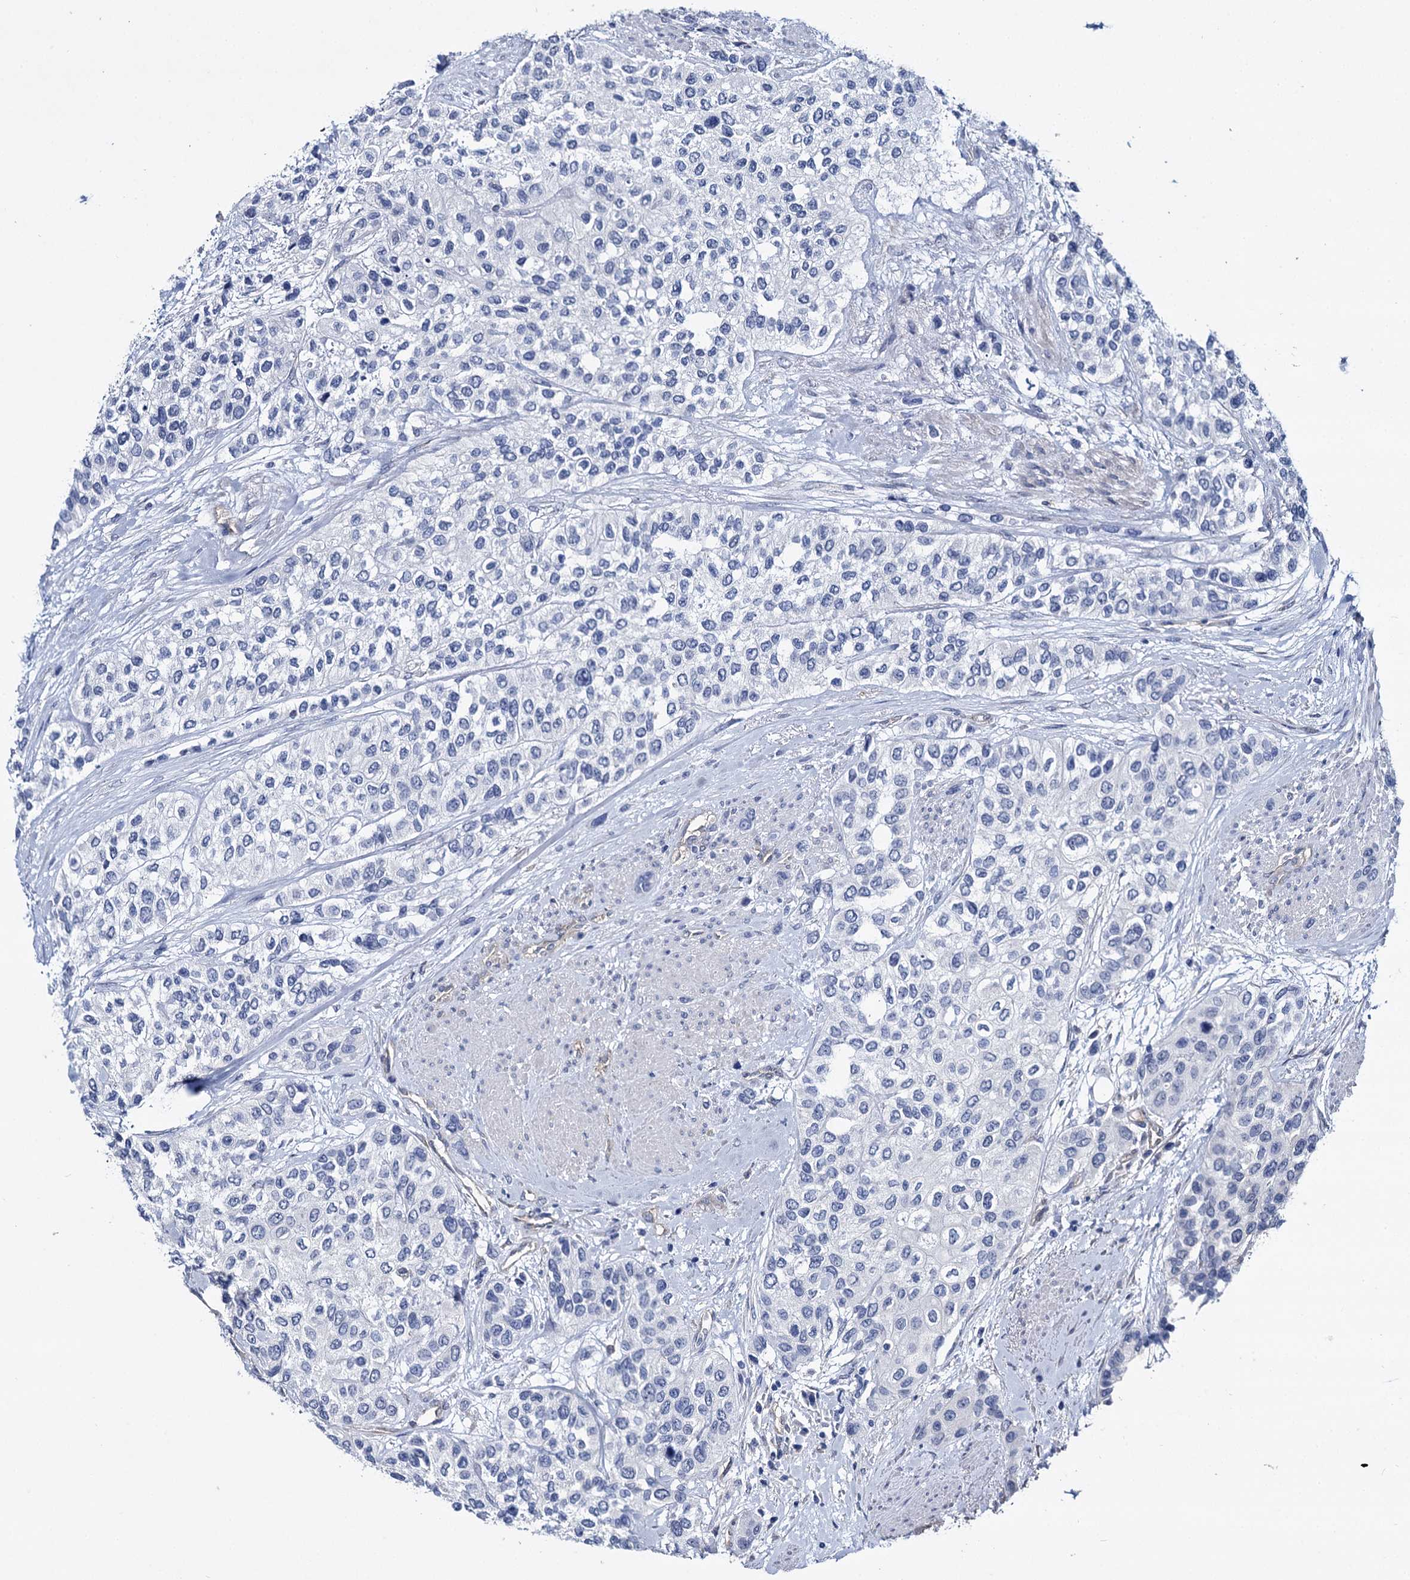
{"staining": {"intensity": "negative", "quantity": "none", "location": "none"}, "tissue": "urothelial cancer", "cell_type": "Tumor cells", "image_type": "cancer", "snomed": [{"axis": "morphology", "description": "Normal tissue, NOS"}, {"axis": "morphology", "description": "Urothelial carcinoma, High grade"}, {"axis": "topography", "description": "Vascular tissue"}, {"axis": "topography", "description": "Urinary bladder"}], "caption": "Immunohistochemistry of high-grade urothelial carcinoma displays no staining in tumor cells.", "gene": "STXBP1", "patient": {"sex": "female", "age": 56}}